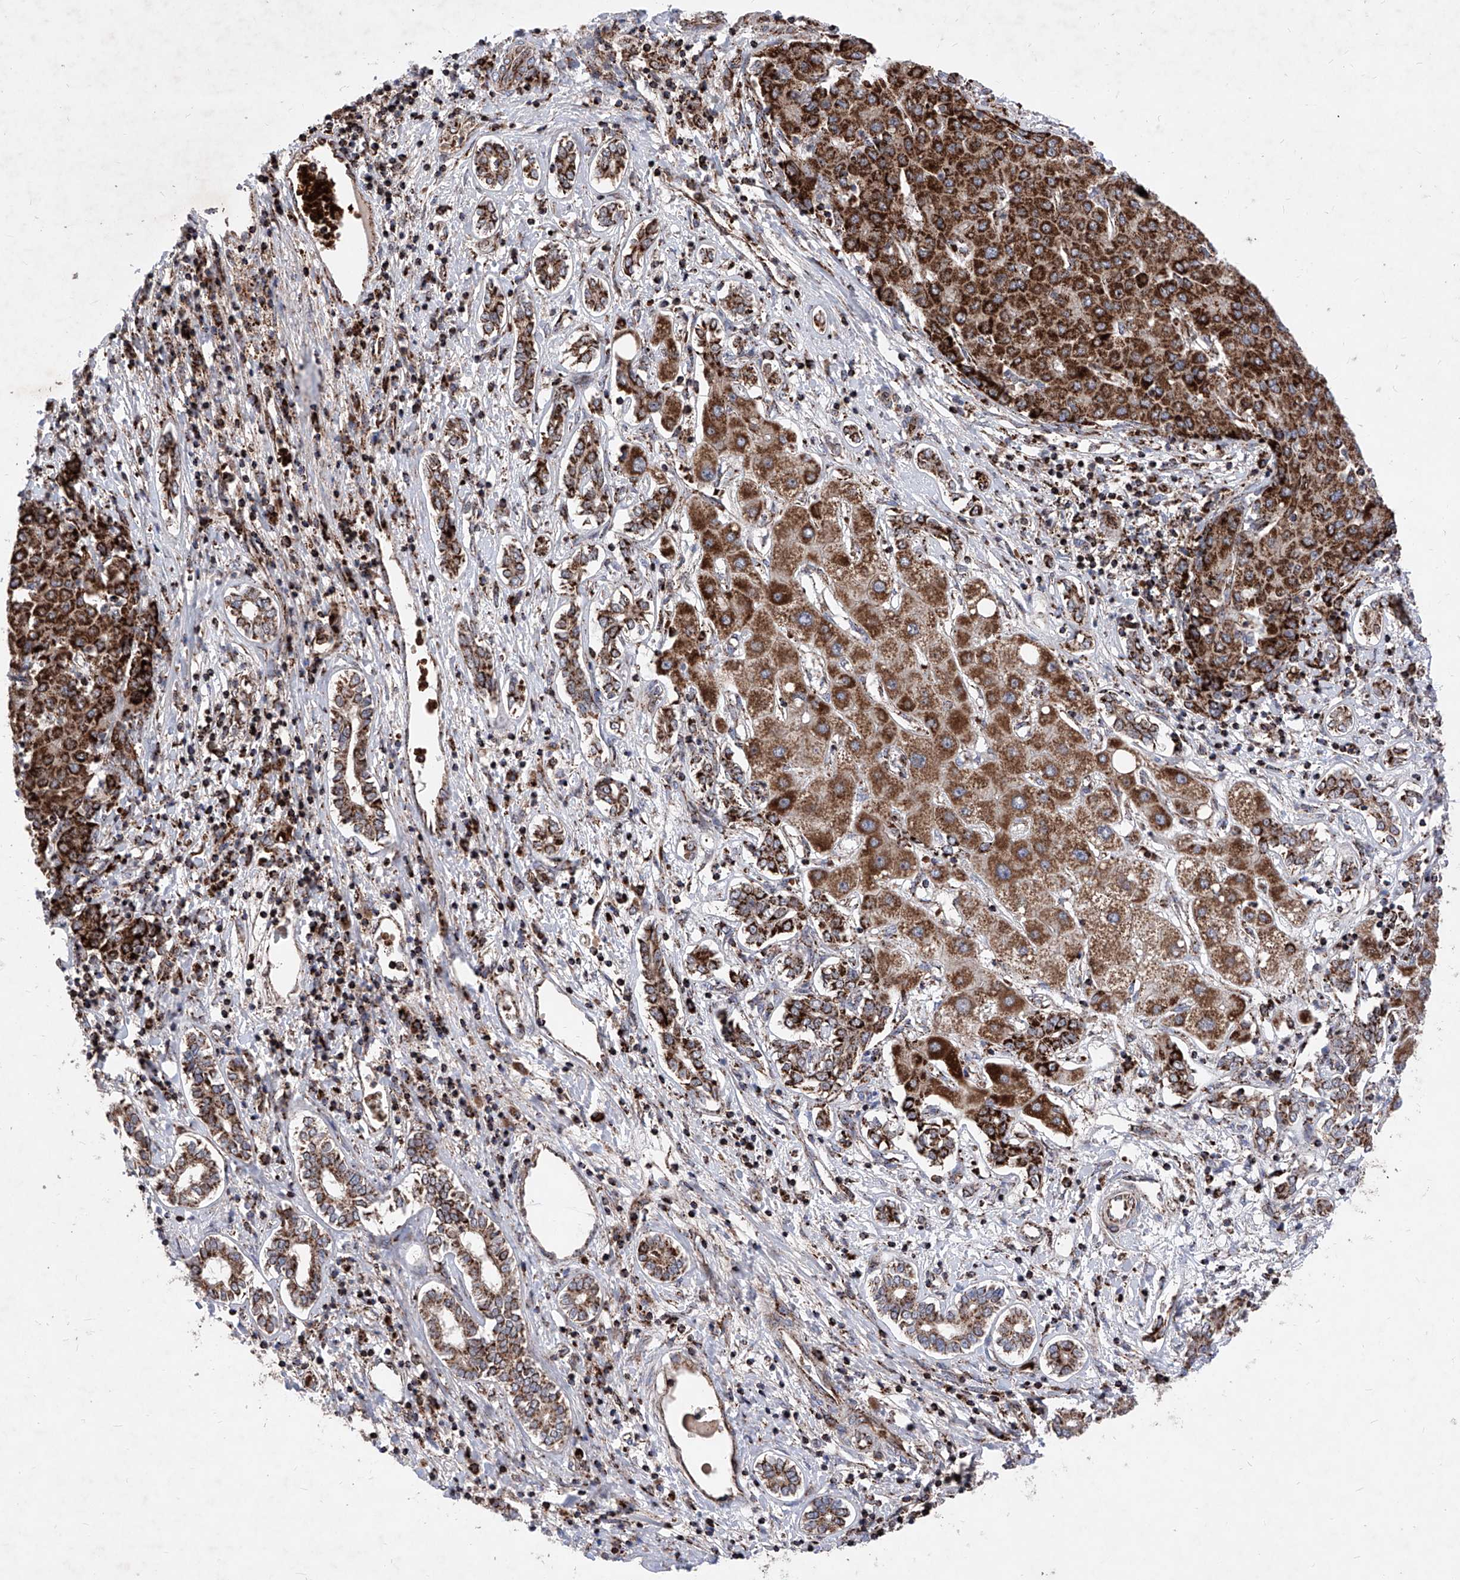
{"staining": {"intensity": "strong", "quantity": ">75%", "location": "cytoplasmic/membranous"}, "tissue": "liver cancer", "cell_type": "Tumor cells", "image_type": "cancer", "snomed": [{"axis": "morphology", "description": "Carcinoma, Hepatocellular, NOS"}, {"axis": "topography", "description": "Liver"}], "caption": "Approximately >75% of tumor cells in liver cancer (hepatocellular carcinoma) demonstrate strong cytoplasmic/membranous protein staining as visualized by brown immunohistochemical staining.", "gene": "SEMA6A", "patient": {"sex": "male", "age": 65}}